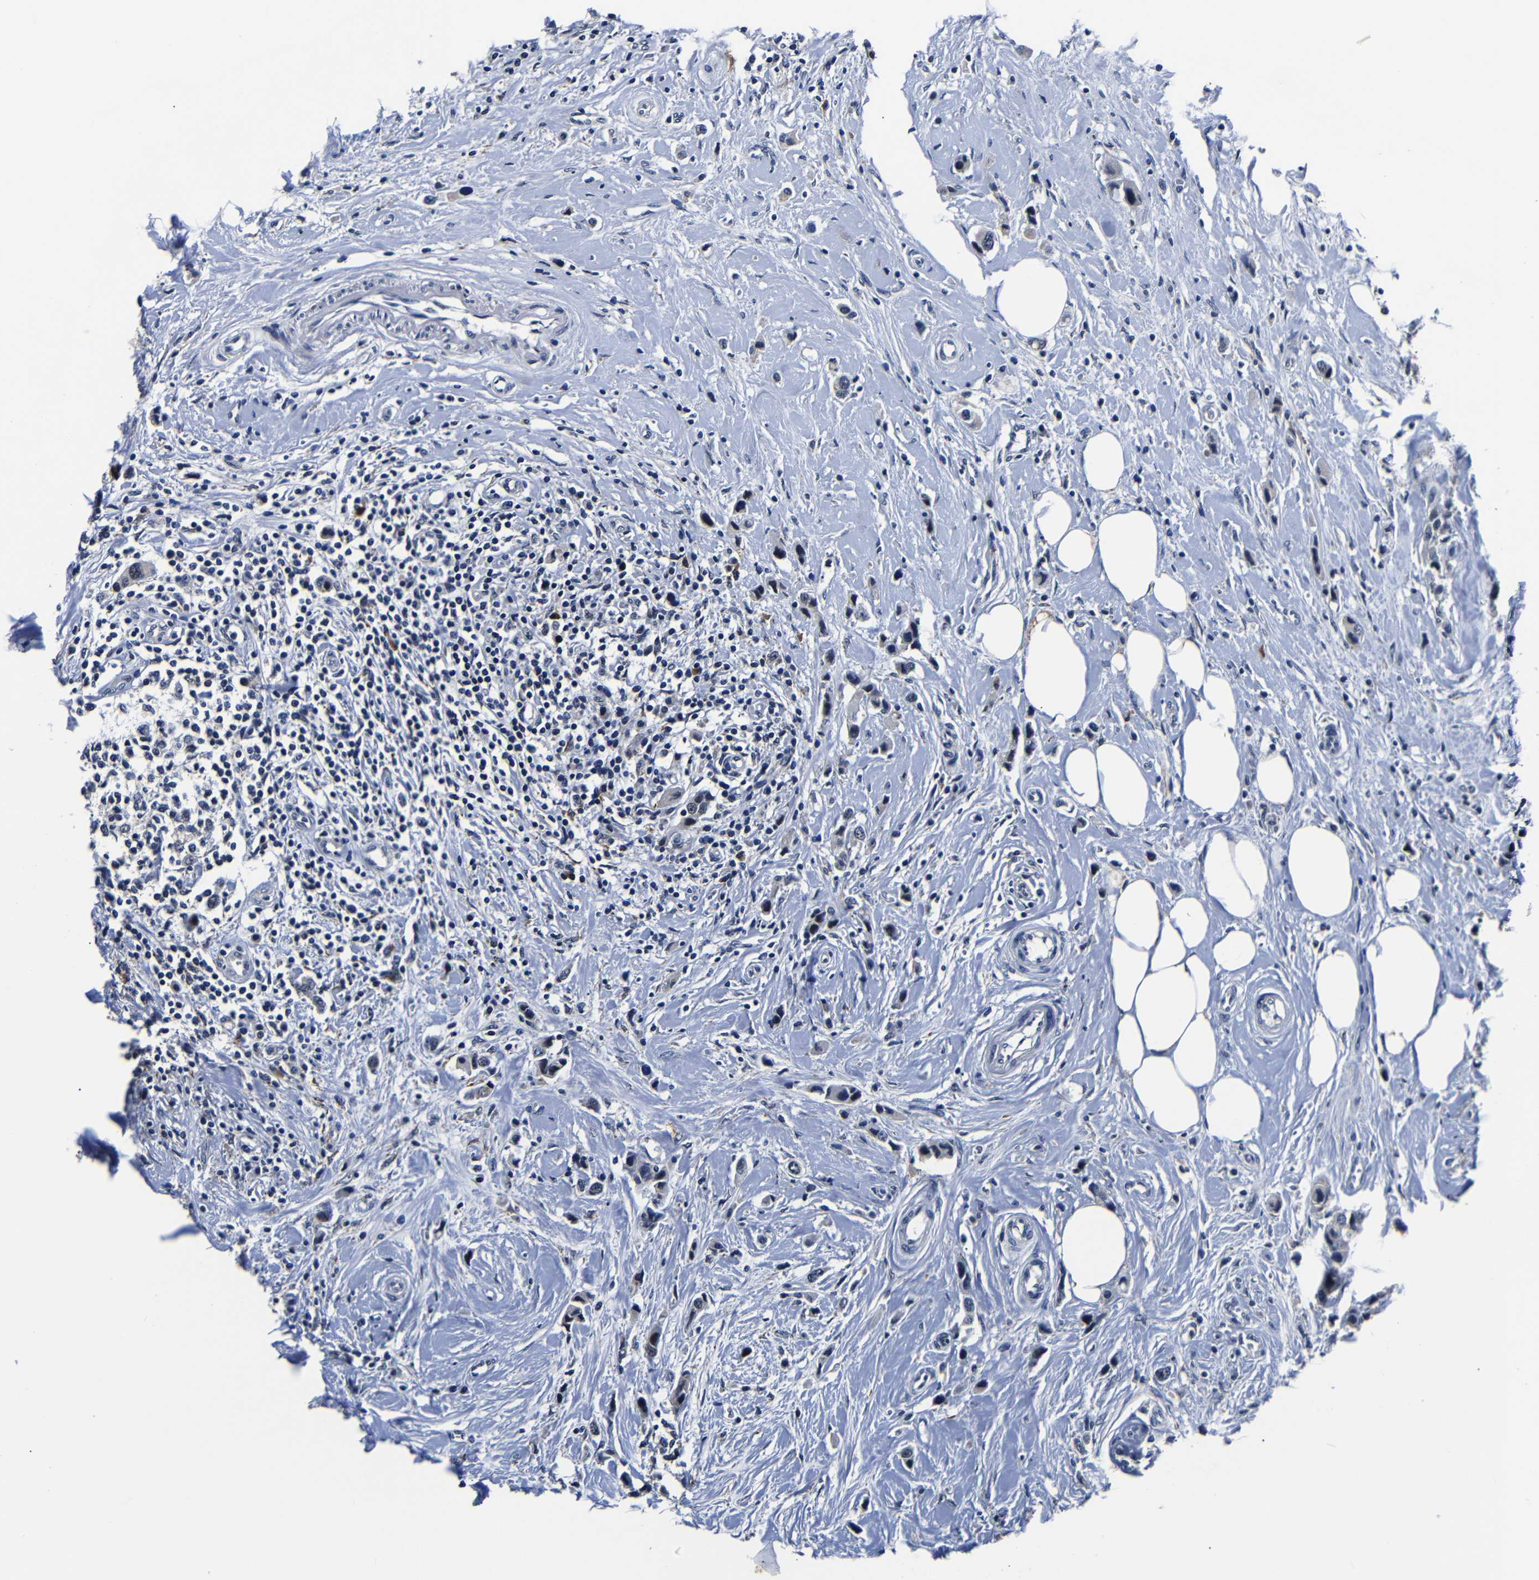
{"staining": {"intensity": "negative", "quantity": "none", "location": "none"}, "tissue": "breast cancer", "cell_type": "Tumor cells", "image_type": "cancer", "snomed": [{"axis": "morphology", "description": "Normal tissue, NOS"}, {"axis": "morphology", "description": "Duct carcinoma"}, {"axis": "topography", "description": "Breast"}], "caption": "The IHC histopathology image has no significant positivity in tumor cells of invasive ductal carcinoma (breast) tissue.", "gene": "DEPP1", "patient": {"sex": "female", "age": 50}}